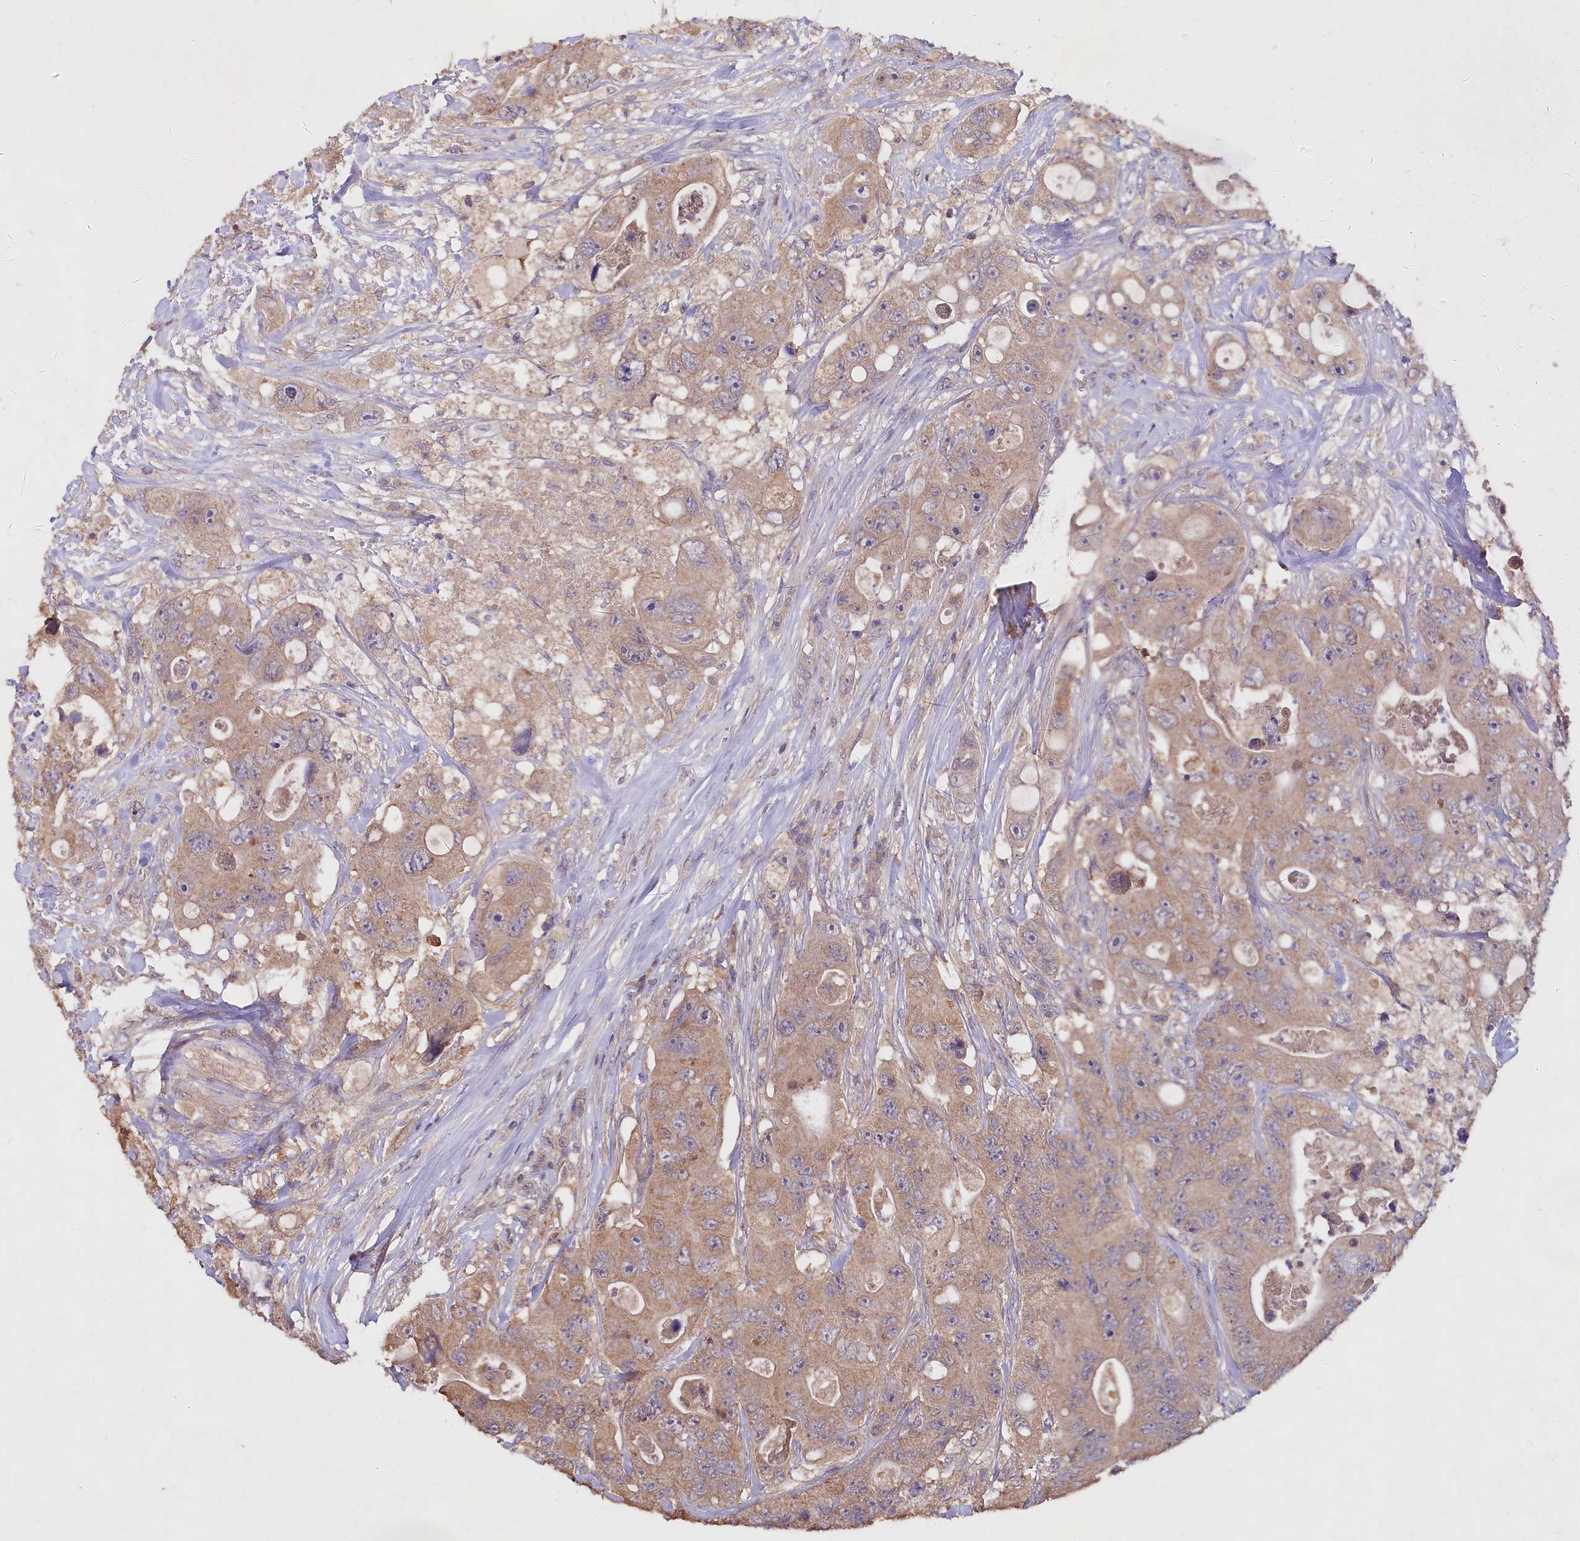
{"staining": {"intensity": "weak", "quantity": ">75%", "location": "cytoplasmic/membranous"}, "tissue": "colorectal cancer", "cell_type": "Tumor cells", "image_type": "cancer", "snomed": [{"axis": "morphology", "description": "Adenocarcinoma, NOS"}, {"axis": "topography", "description": "Colon"}], "caption": "IHC of colorectal cancer shows low levels of weak cytoplasmic/membranous positivity in approximately >75% of tumor cells.", "gene": "ETFBKMT", "patient": {"sex": "female", "age": 46}}